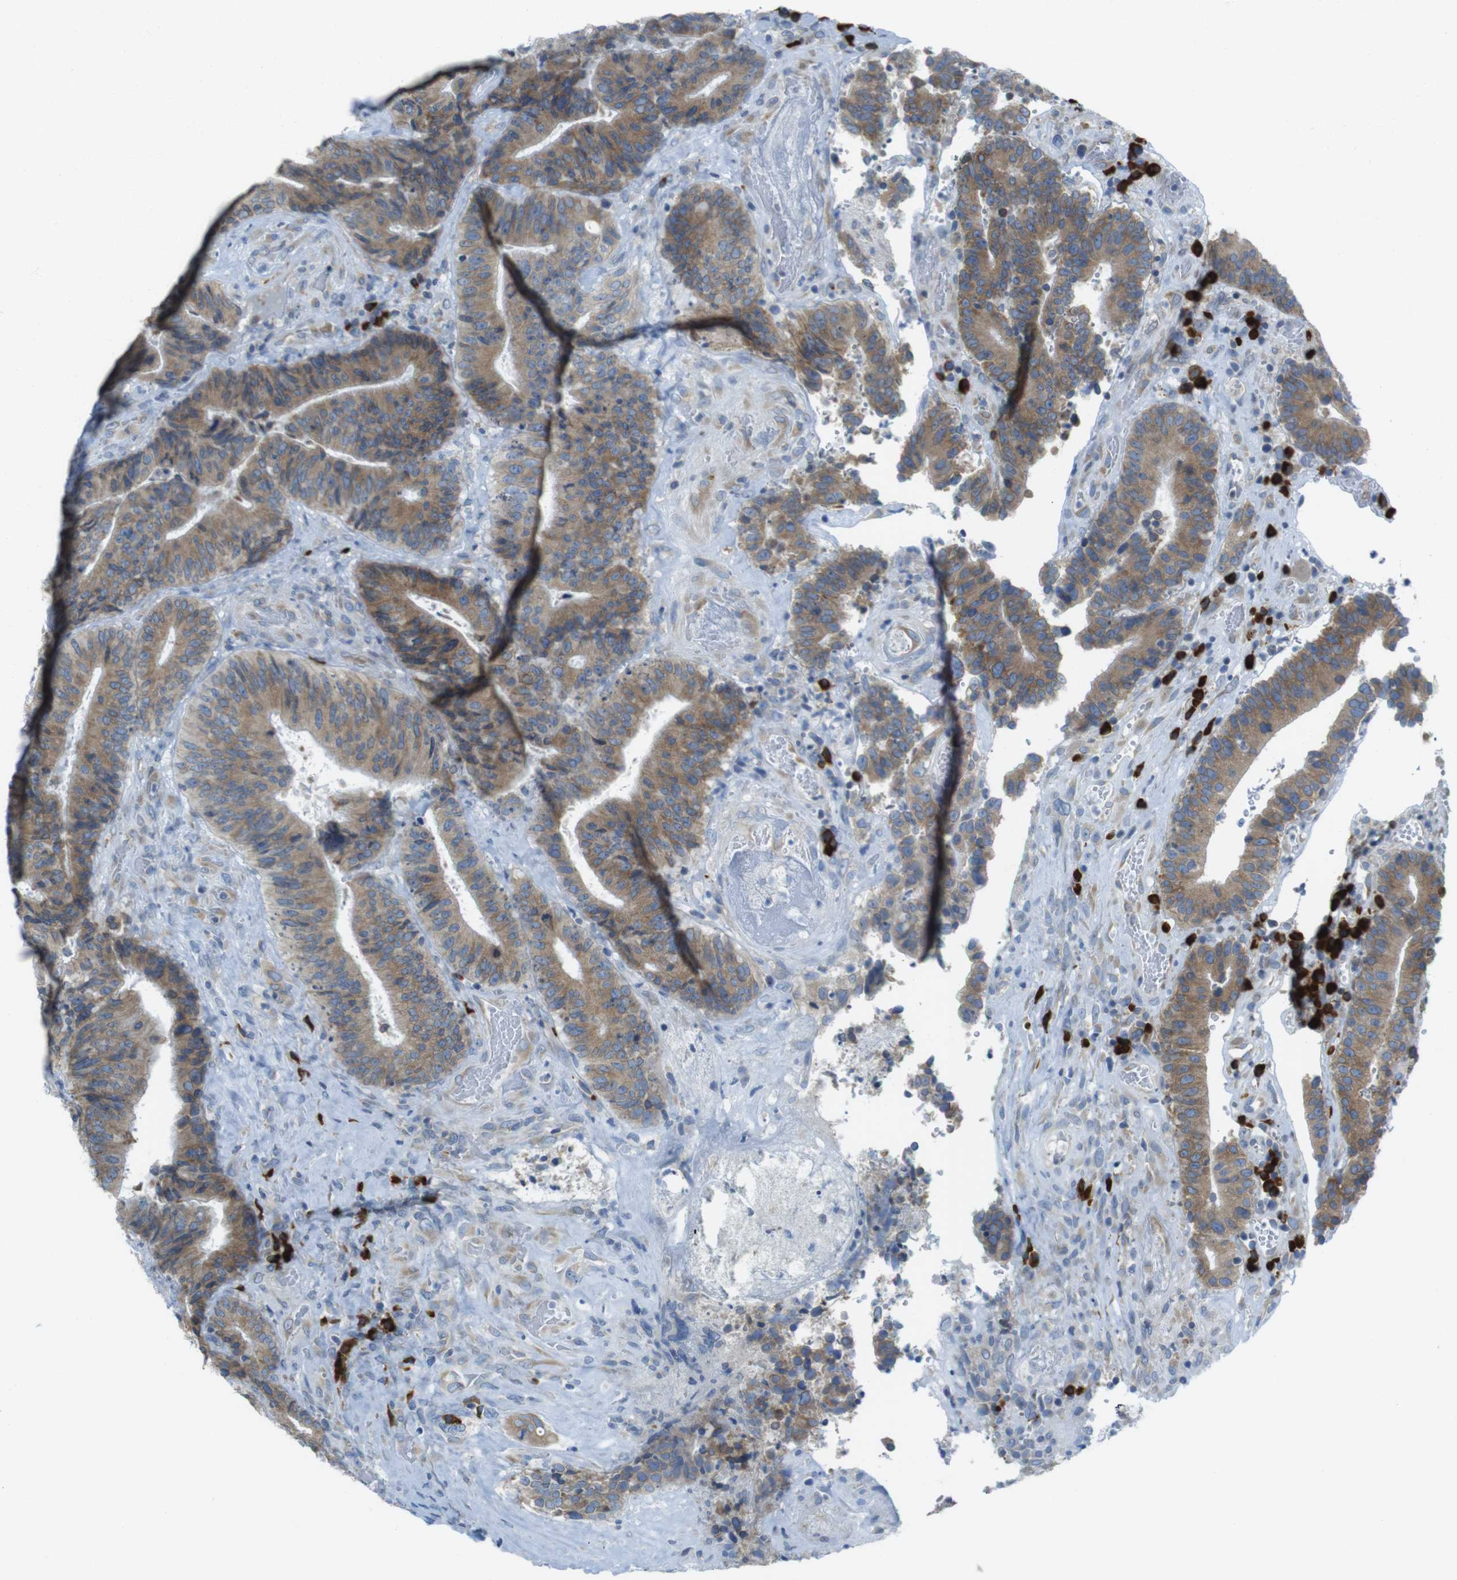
{"staining": {"intensity": "moderate", "quantity": ">75%", "location": "cytoplasmic/membranous"}, "tissue": "colorectal cancer", "cell_type": "Tumor cells", "image_type": "cancer", "snomed": [{"axis": "morphology", "description": "Adenocarcinoma, NOS"}, {"axis": "topography", "description": "Rectum"}], "caption": "A medium amount of moderate cytoplasmic/membranous staining is identified in about >75% of tumor cells in colorectal adenocarcinoma tissue.", "gene": "CLPTM1L", "patient": {"sex": "male", "age": 72}}